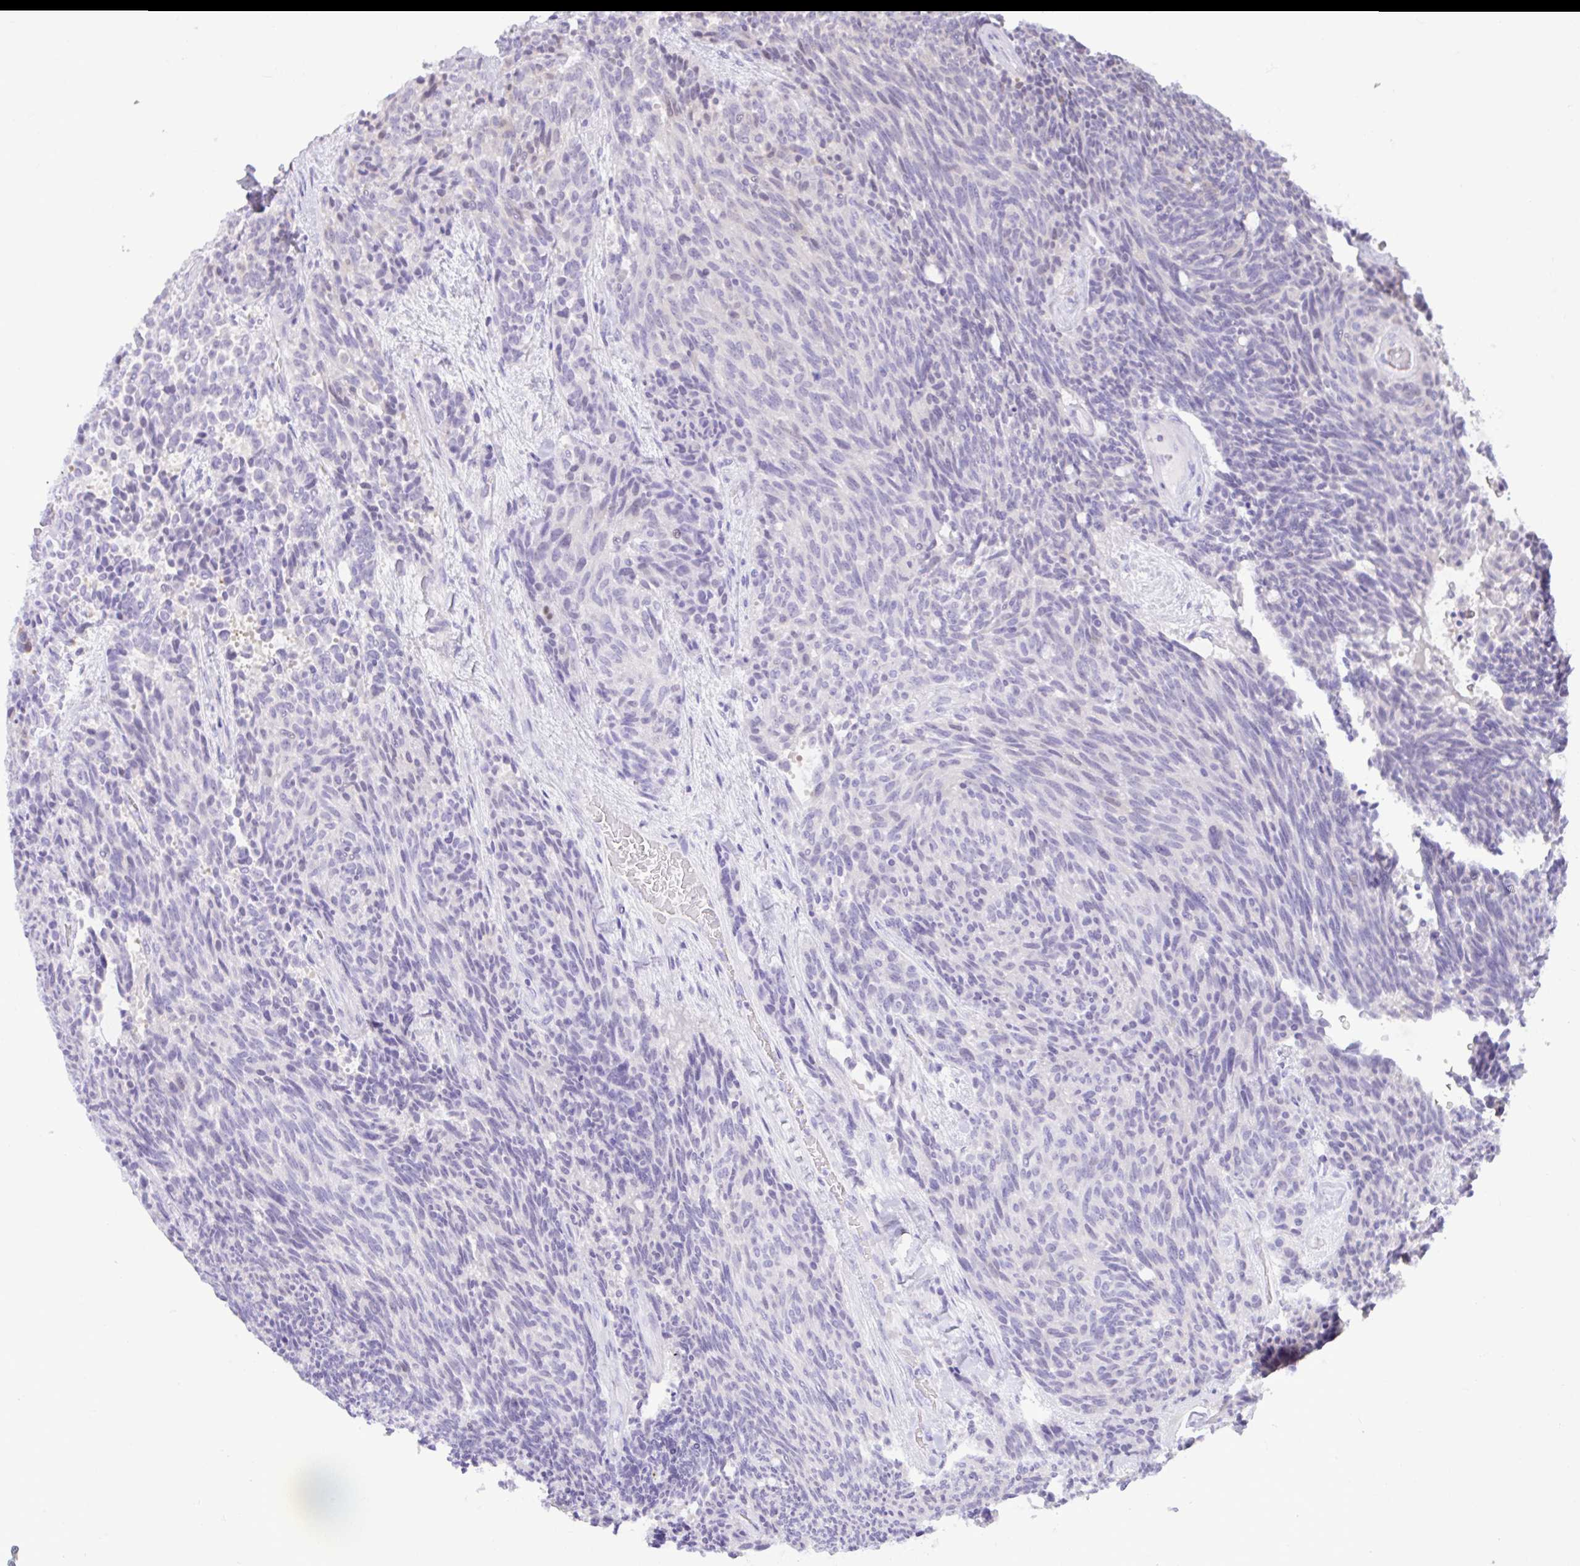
{"staining": {"intensity": "negative", "quantity": "none", "location": "none"}, "tissue": "carcinoid", "cell_type": "Tumor cells", "image_type": "cancer", "snomed": [{"axis": "morphology", "description": "Carcinoid, malignant, NOS"}, {"axis": "topography", "description": "Pancreas"}], "caption": "IHC of carcinoid shows no positivity in tumor cells.", "gene": "ZNF485", "patient": {"sex": "female", "age": 54}}